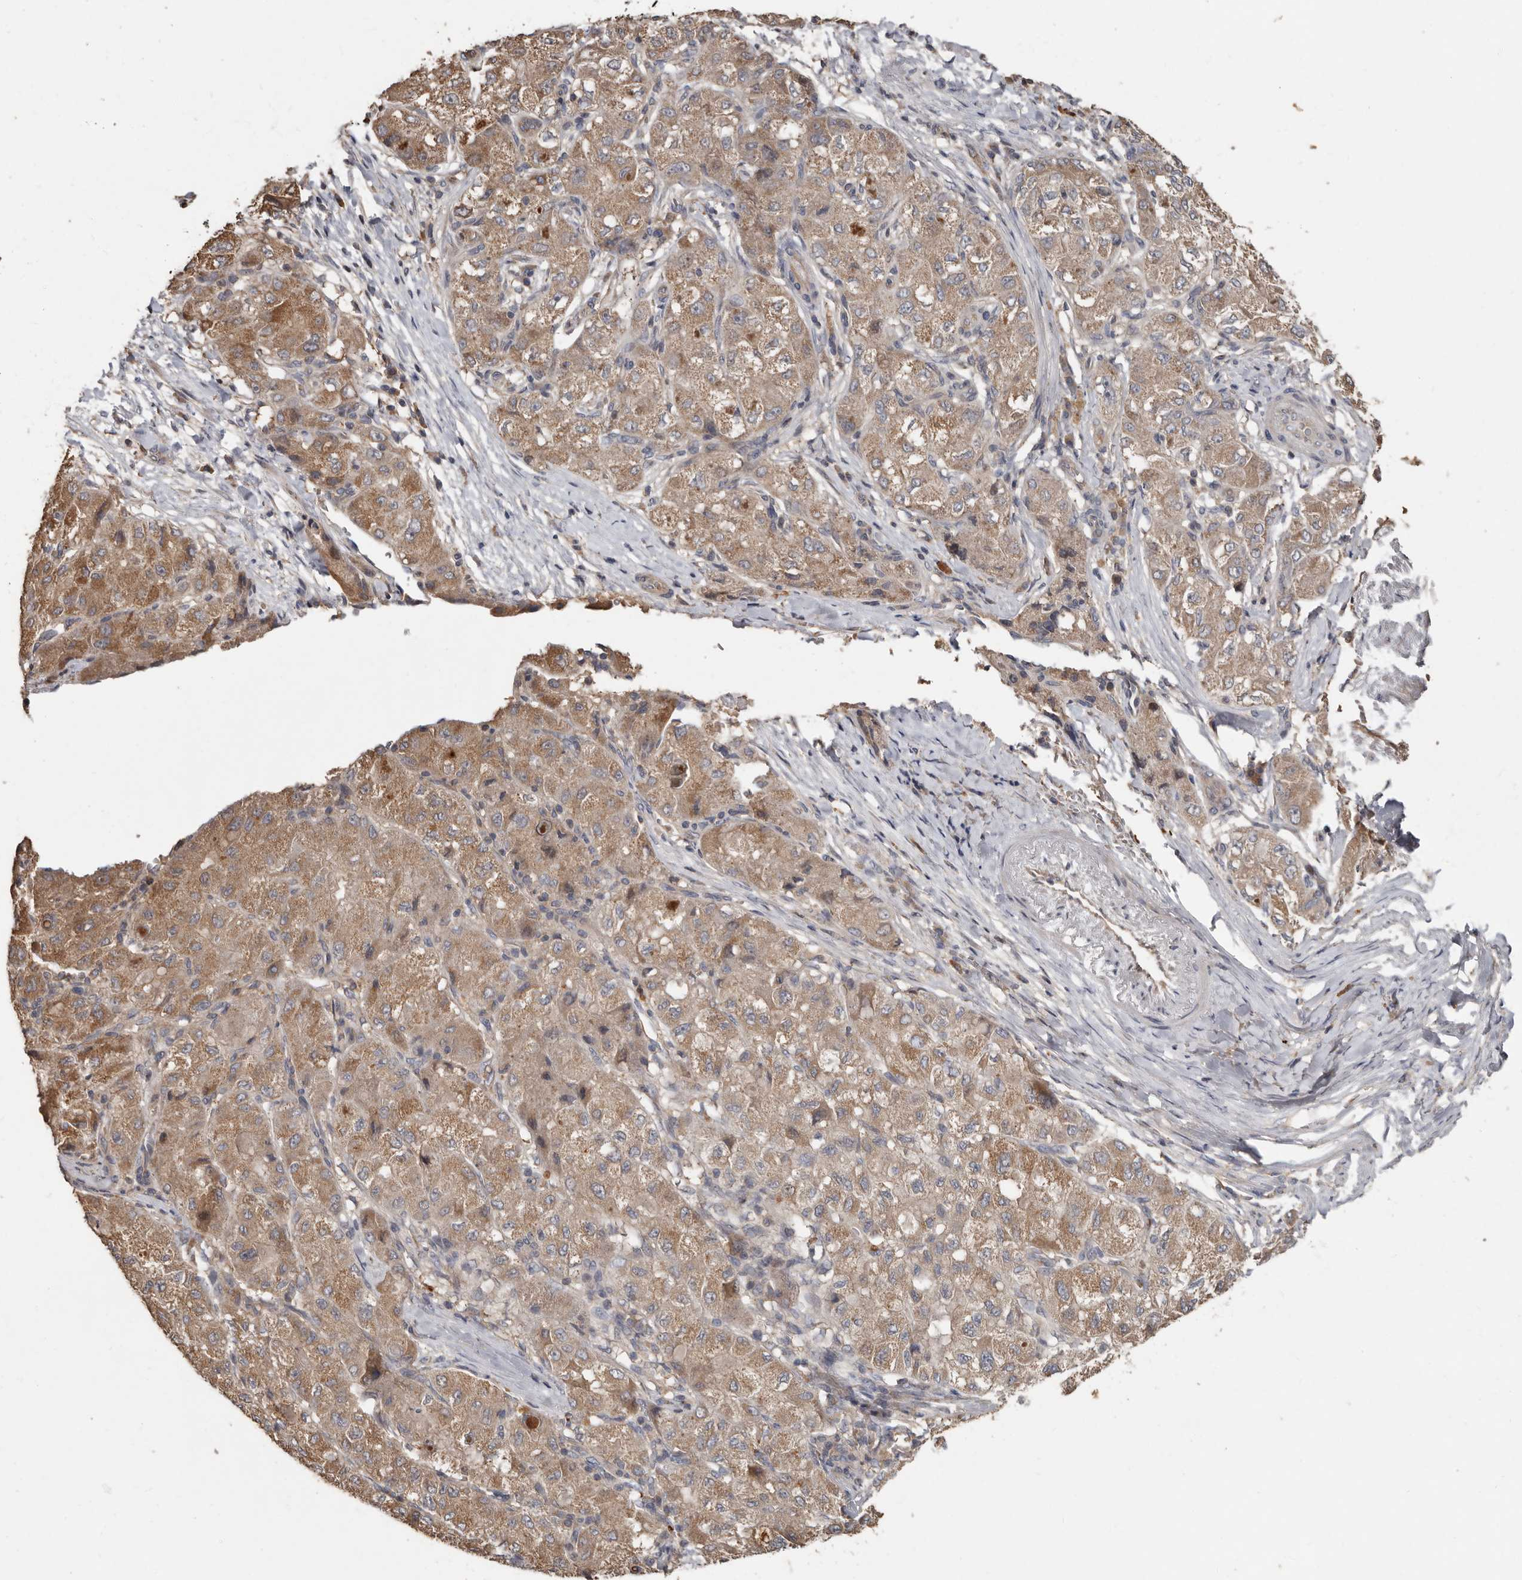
{"staining": {"intensity": "moderate", "quantity": ">75%", "location": "cytoplasmic/membranous"}, "tissue": "liver cancer", "cell_type": "Tumor cells", "image_type": "cancer", "snomed": [{"axis": "morphology", "description": "Carcinoma, Hepatocellular, NOS"}, {"axis": "topography", "description": "Liver"}], "caption": "This image displays immunohistochemistry (IHC) staining of human liver cancer (hepatocellular carcinoma), with medium moderate cytoplasmic/membranous staining in approximately >75% of tumor cells.", "gene": "KIF26B", "patient": {"sex": "male", "age": 80}}